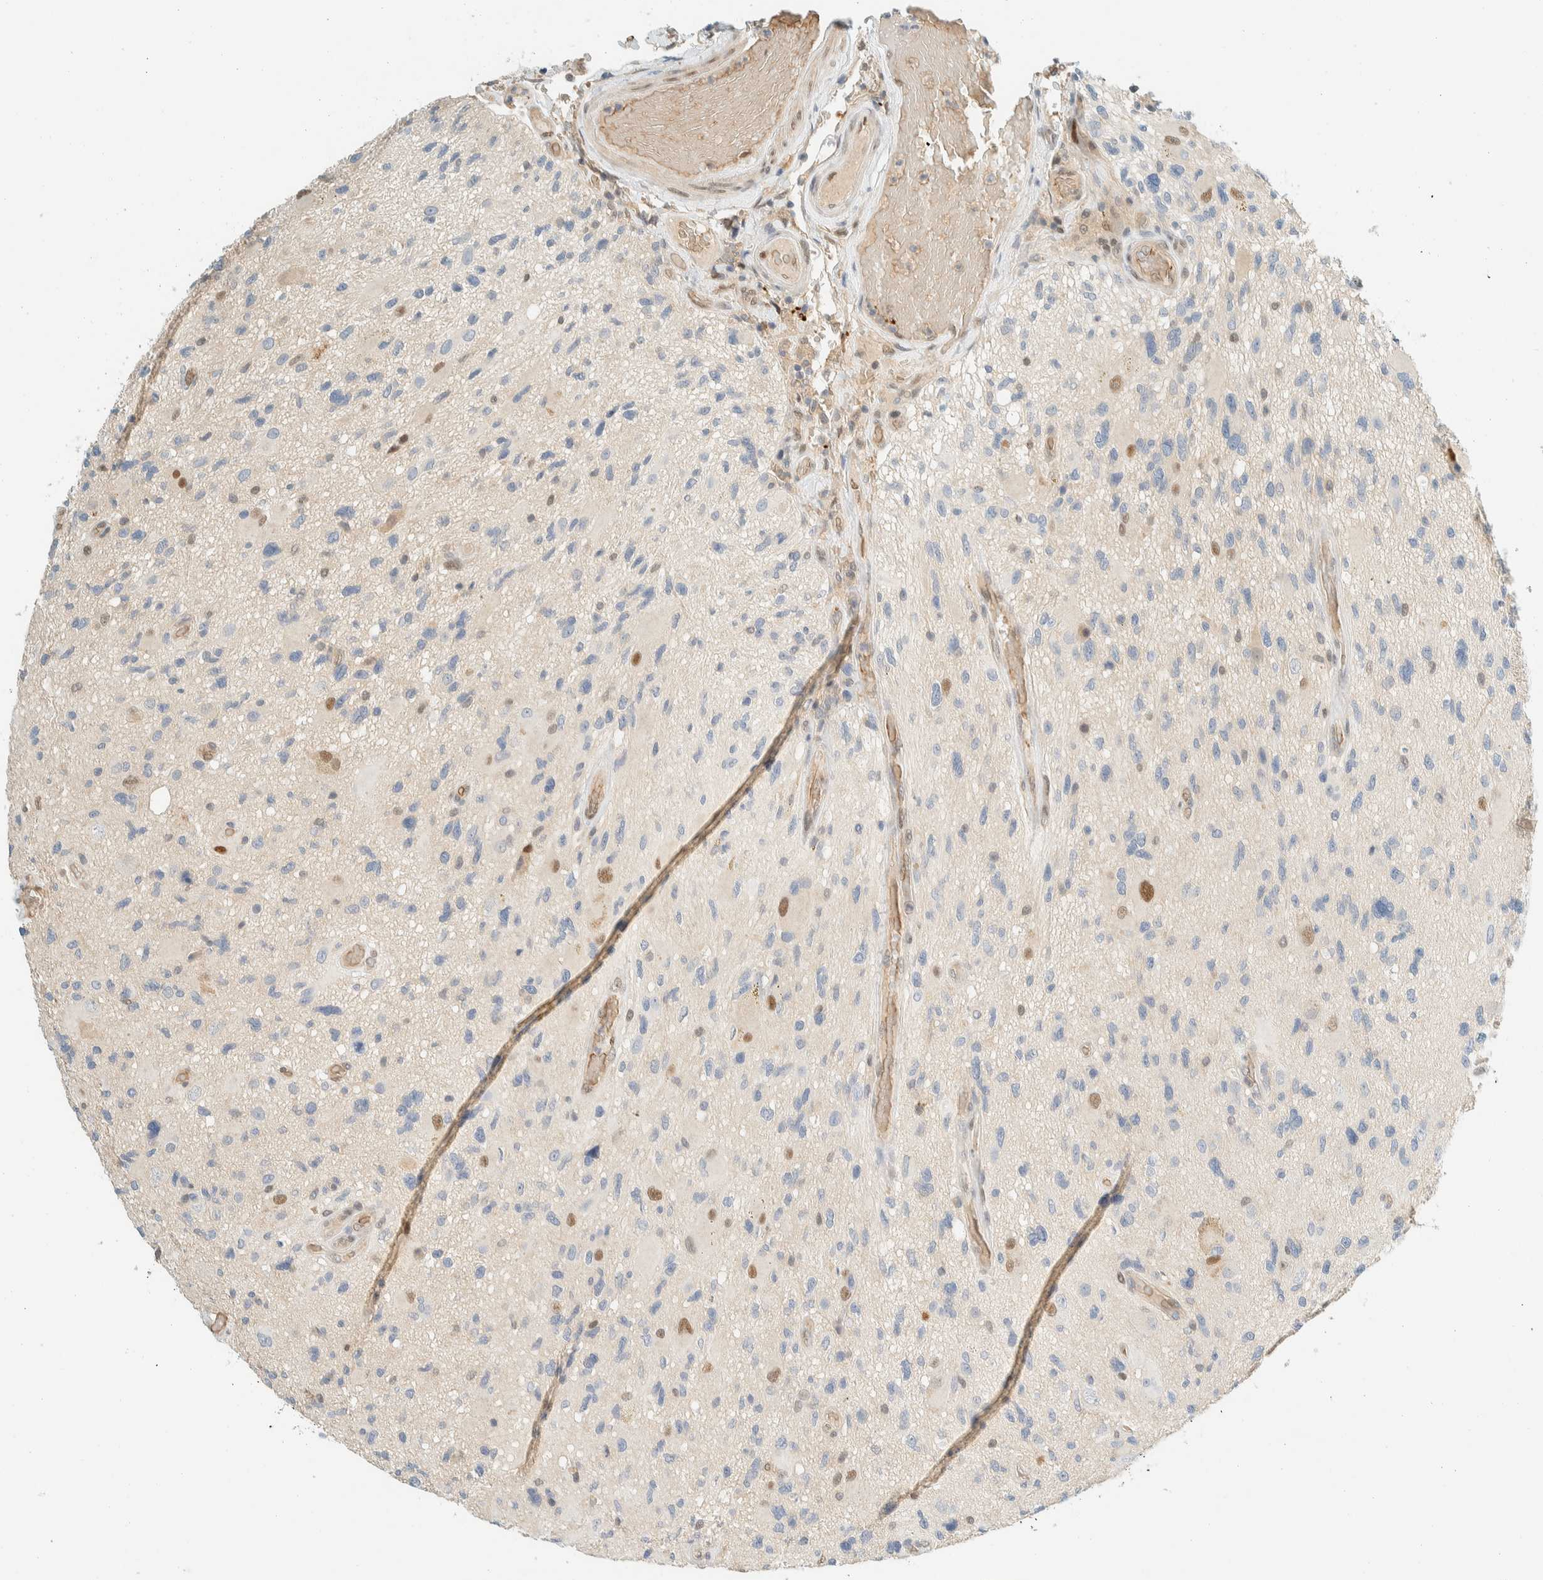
{"staining": {"intensity": "negative", "quantity": "none", "location": "none"}, "tissue": "glioma", "cell_type": "Tumor cells", "image_type": "cancer", "snomed": [{"axis": "morphology", "description": "Glioma, malignant, High grade"}, {"axis": "topography", "description": "Brain"}], "caption": "DAB (3,3'-diaminobenzidine) immunohistochemical staining of malignant glioma (high-grade) displays no significant expression in tumor cells.", "gene": "TSTD2", "patient": {"sex": "male", "age": 33}}